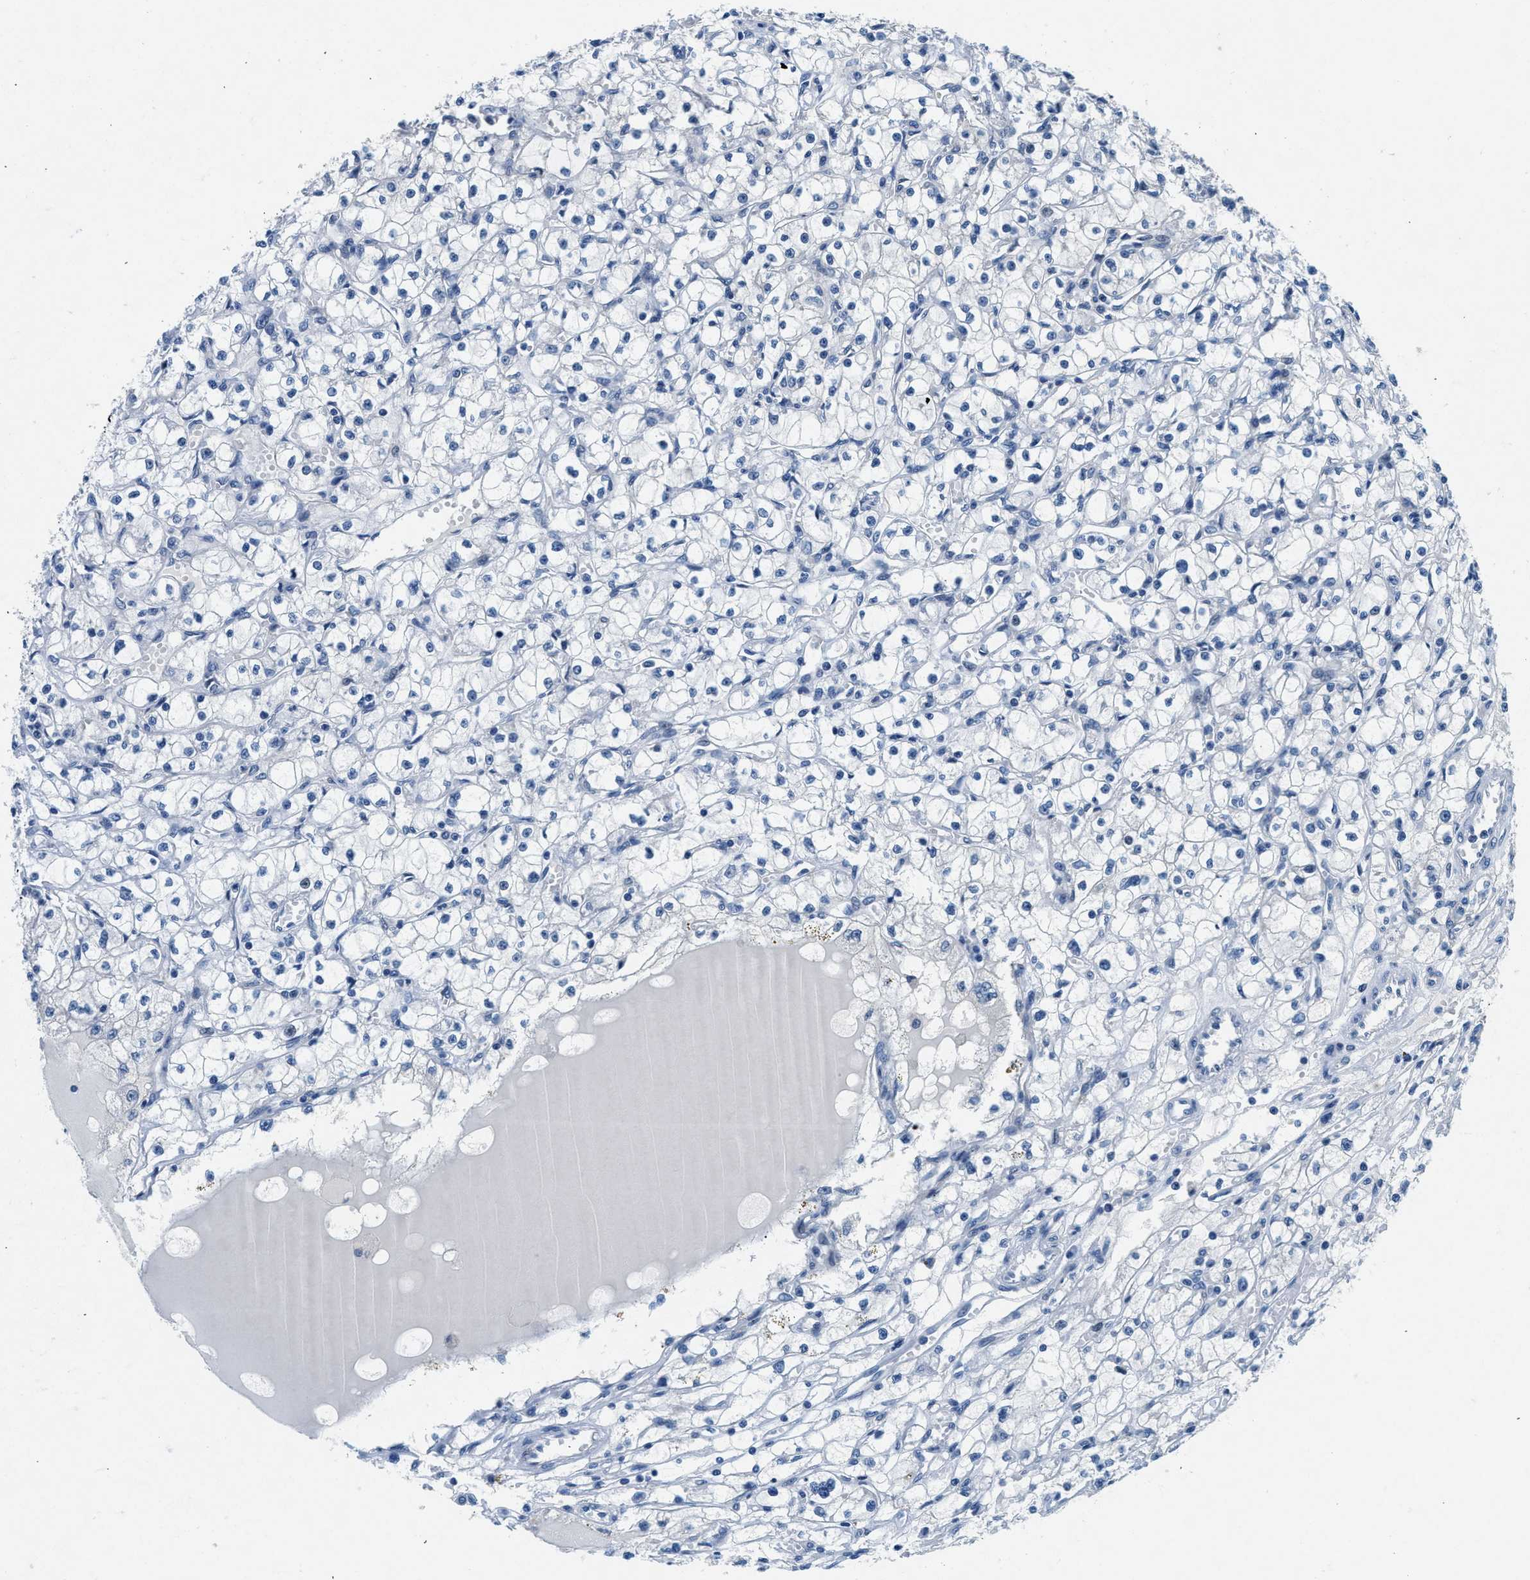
{"staining": {"intensity": "negative", "quantity": "none", "location": "none"}, "tissue": "renal cancer", "cell_type": "Tumor cells", "image_type": "cancer", "snomed": [{"axis": "morphology", "description": "Adenocarcinoma, NOS"}, {"axis": "topography", "description": "Kidney"}], "caption": "Tumor cells are negative for protein expression in human renal cancer (adenocarcinoma).", "gene": "COPS2", "patient": {"sex": "male", "age": 56}}